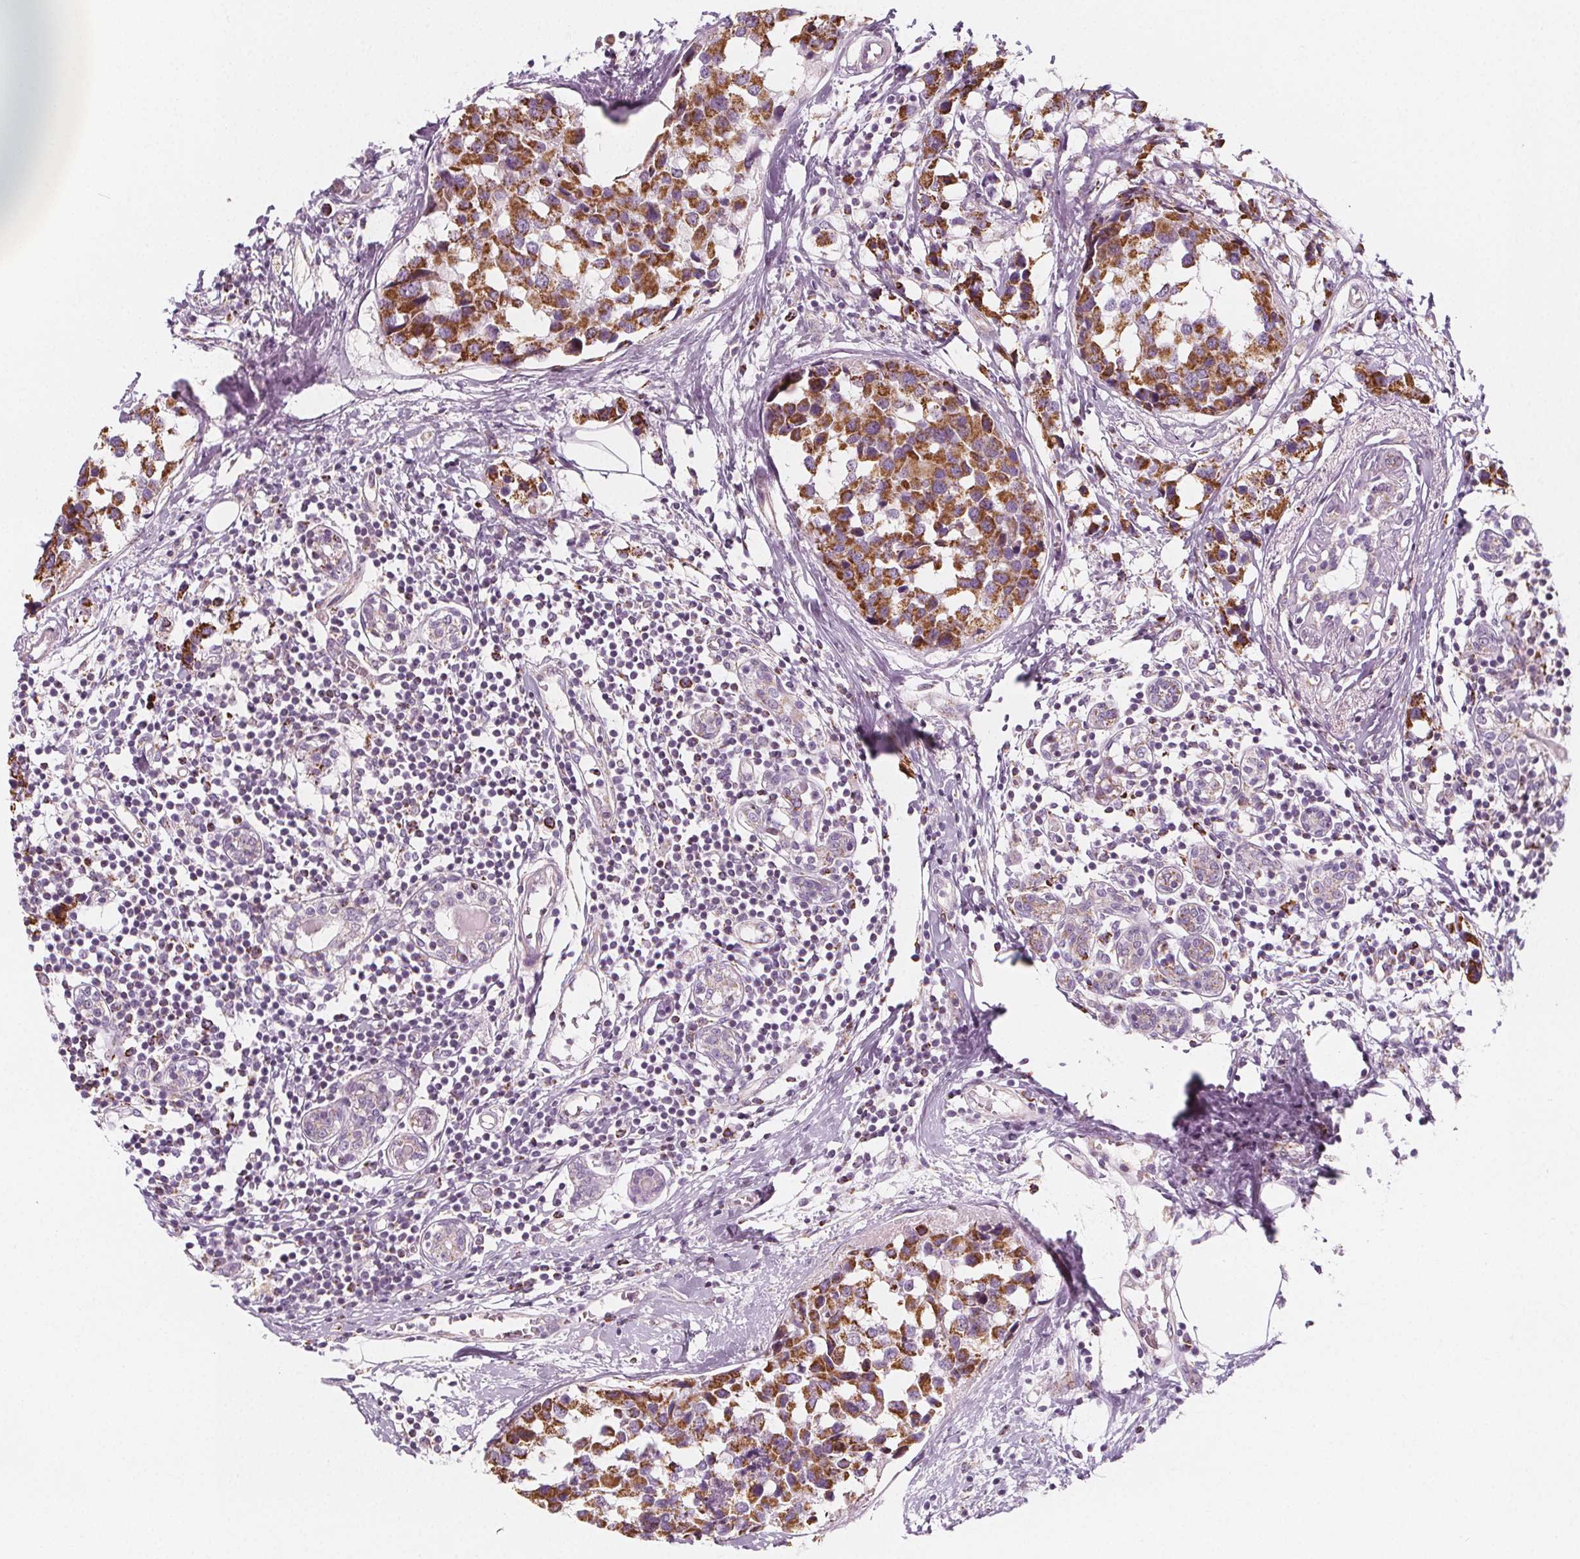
{"staining": {"intensity": "moderate", "quantity": ">75%", "location": "cytoplasmic/membranous"}, "tissue": "breast cancer", "cell_type": "Tumor cells", "image_type": "cancer", "snomed": [{"axis": "morphology", "description": "Lobular carcinoma"}, {"axis": "topography", "description": "Breast"}], "caption": "Breast lobular carcinoma stained with a protein marker demonstrates moderate staining in tumor cells.", "gene": "IL17C", "patient": {"sex": "female", "age": 59}}